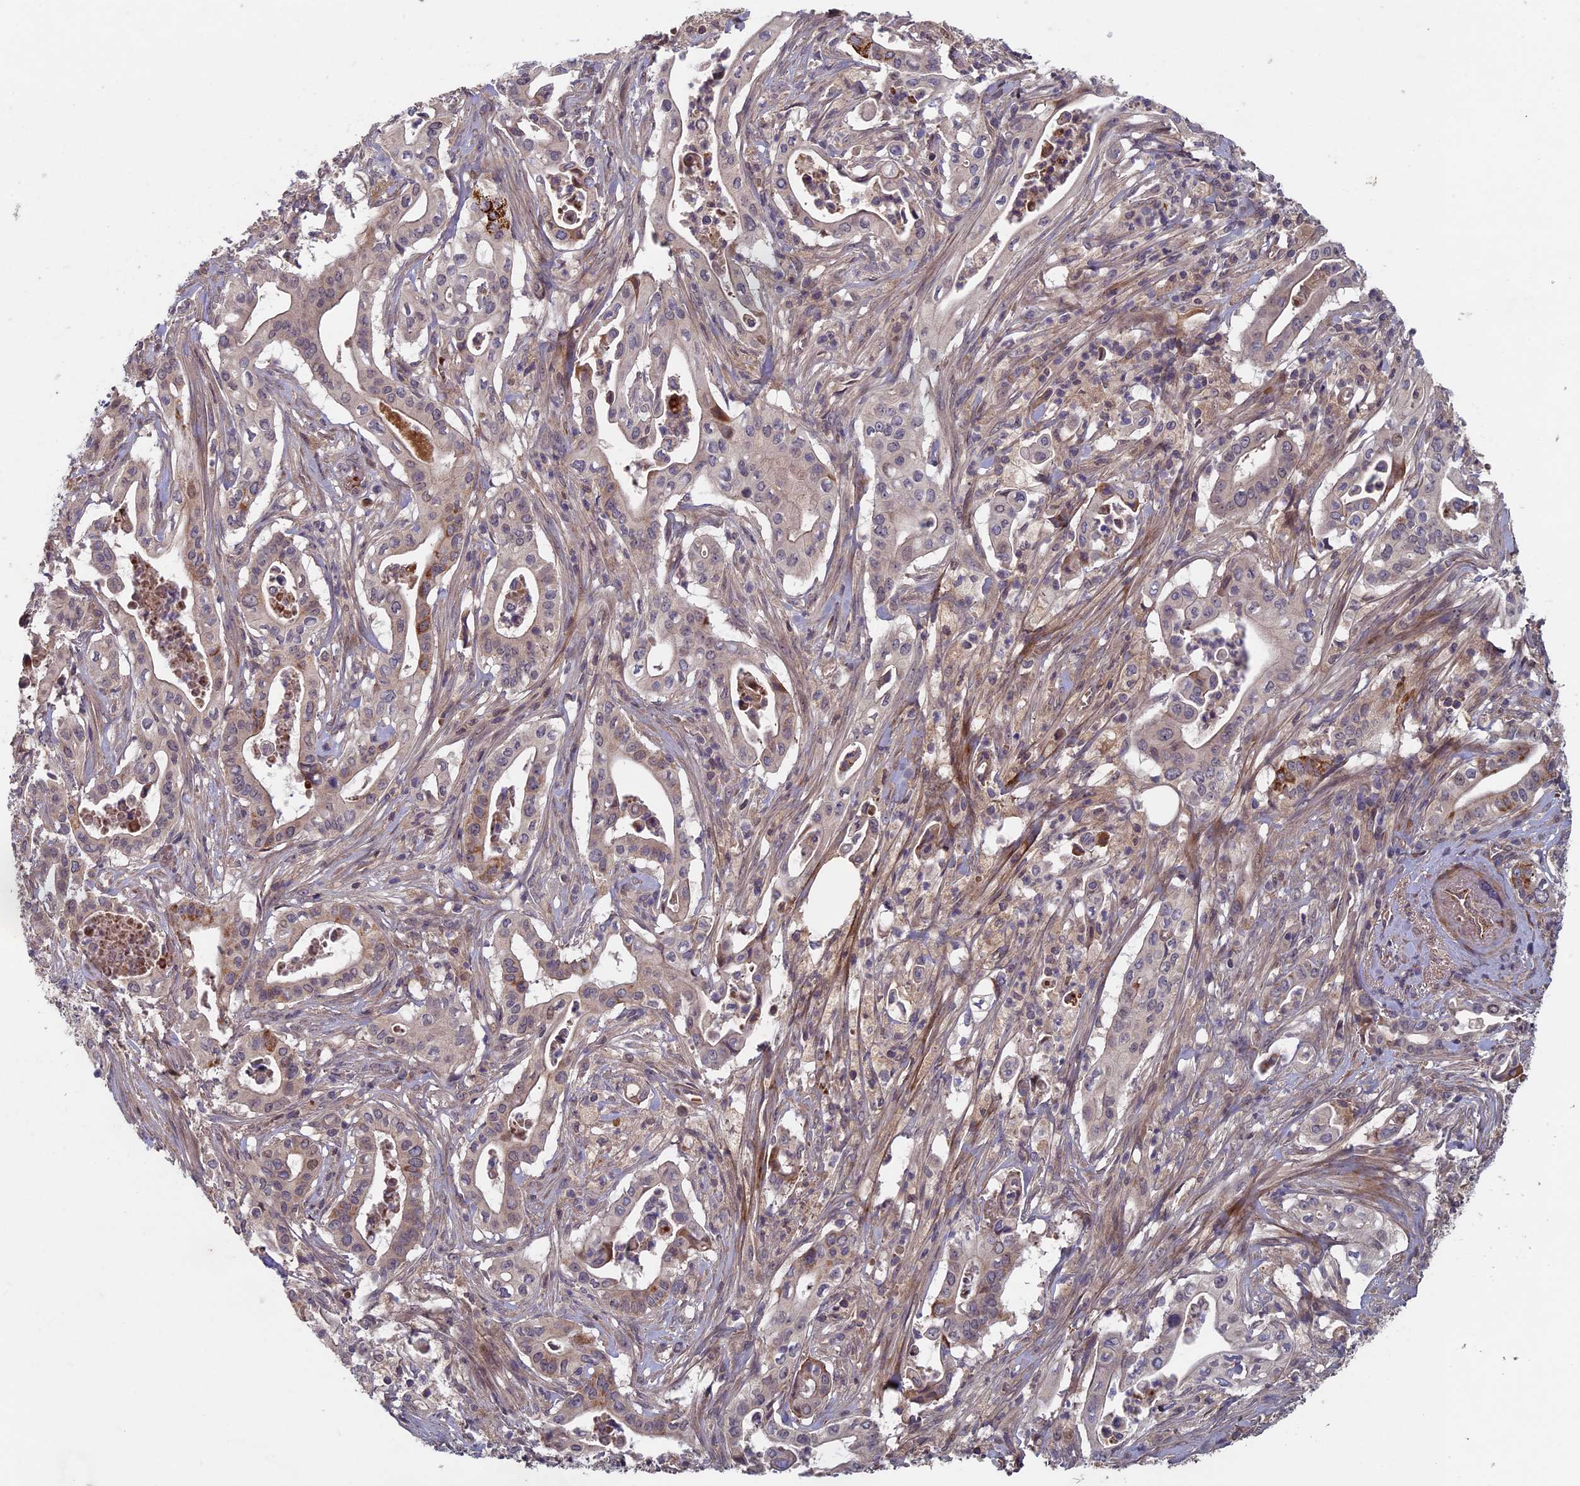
{"staining": {"intensity": "strong", "quantity": "<25%", "location": "cytoplasmic/membranous"}, "tissue": "pancreatic cancer", "cell_type": "Tumor cells", "image_type": "cancer", "snomed": [{"axis": "morphology", "description": "Adenocarcinoma, NOS"}, {"axis": "topography", "description": "Pancreas"}], "caption": "Immunohistochemistry image of neoplastic tissue: human adenocarcinoma (pancreatic) stained using immunohistochemistry reveals medium levels of strong protein expression localized specifically in the cytoplasmic/membranous of tumor cells, appearing as a cytoplasmic/membranous brown color.", "gene": "RCCD1", "patient": {"sex": "female", "age": 77}}